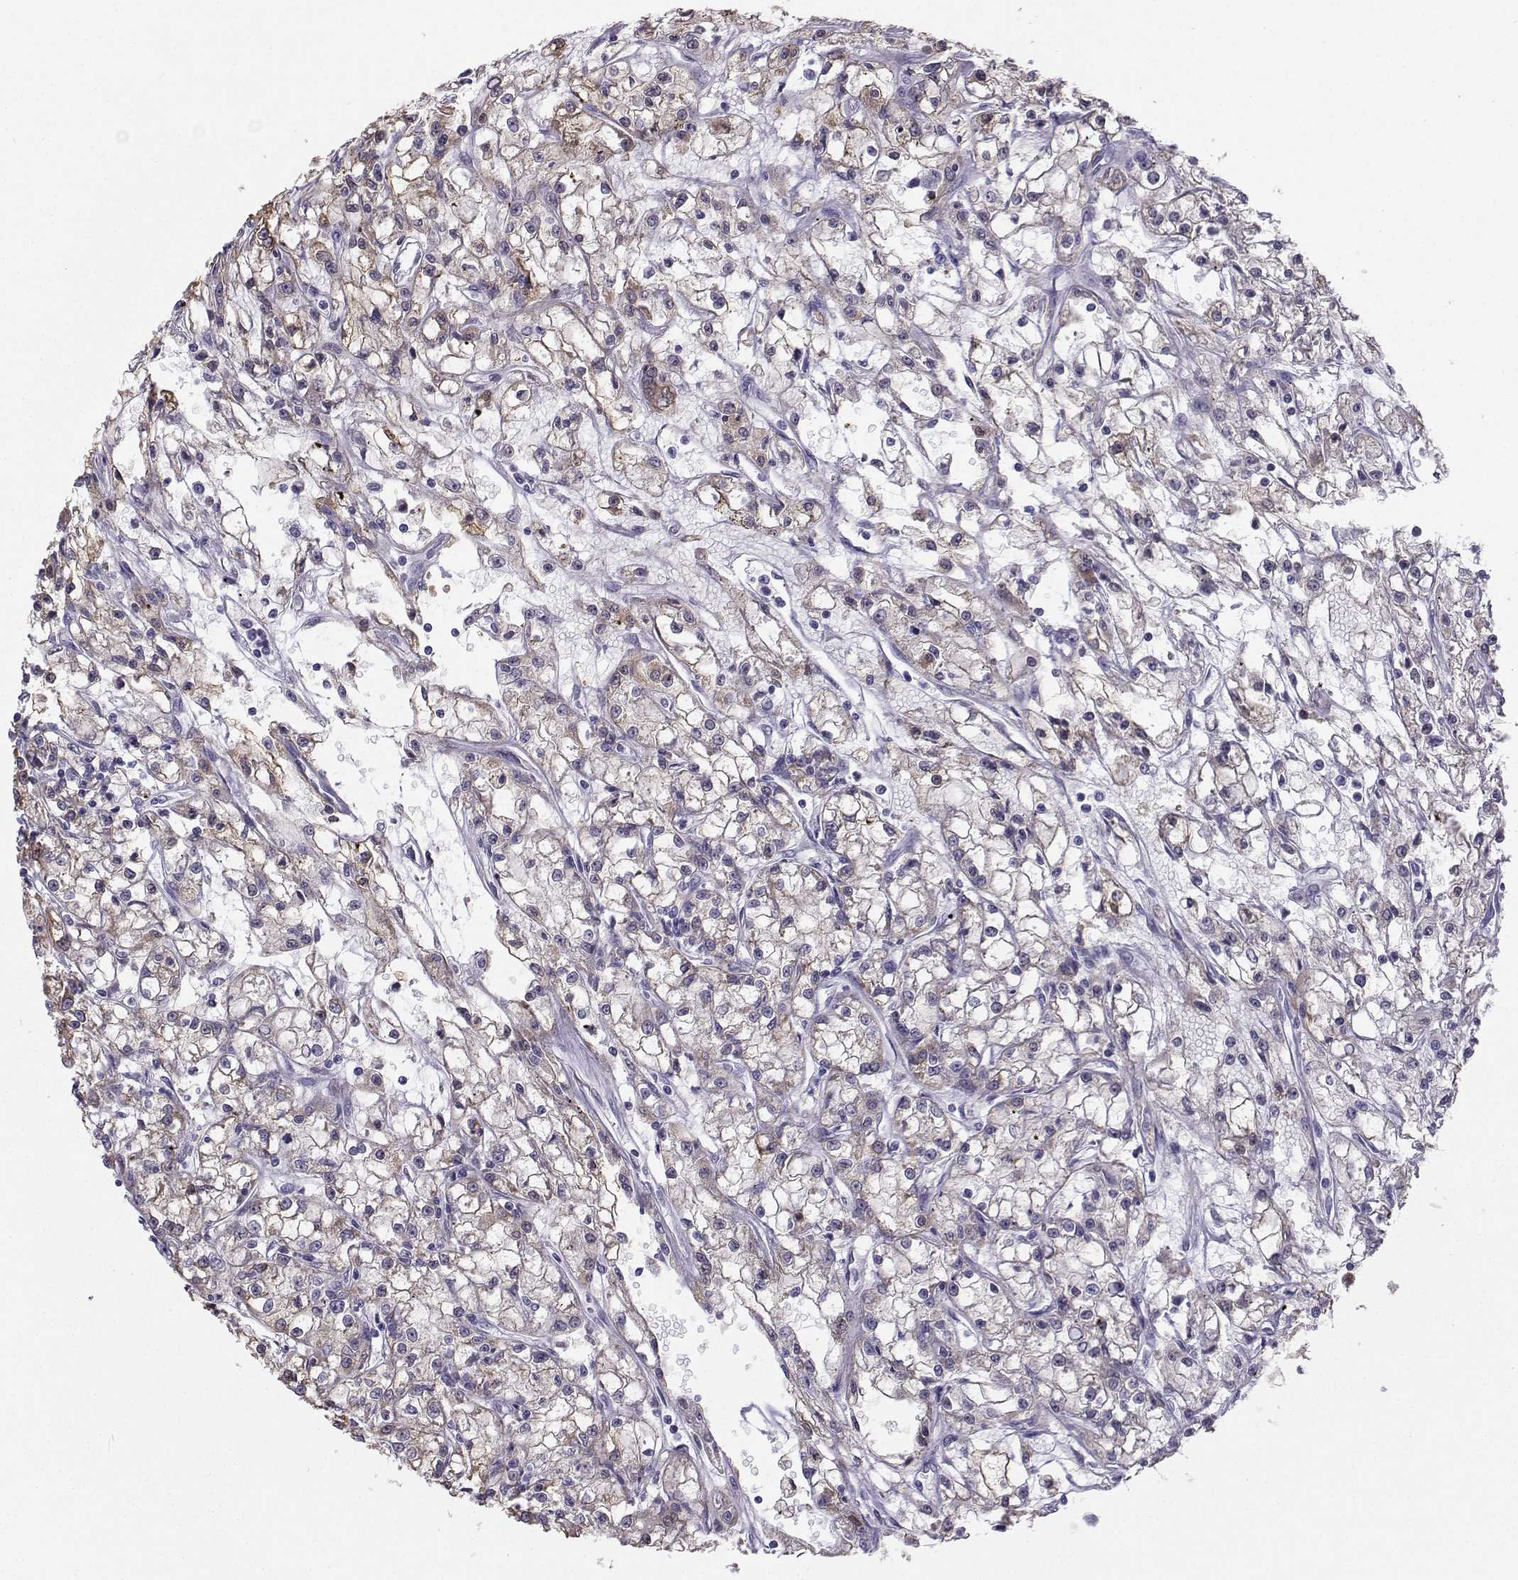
{"staining": {"intensity": "weak", "quantity": ">75%", "location": "cytoplasmic/membranous"}, "tissue": "renal cancer", "cell_type": "Tumor cells", "image_type": "cancer", "snomed": [{"axis": "morphology", "description": "Adenocarcinoma, NOS"}, {"axis": "topography", "description": "Kidney"}], "caption": "Immunohistochemistry staining of renal cancer (adenocarcinoma), which shows low levels of weak cytoplasmic/membranous expression in about >75% of tumor cells indicating weak cytoplasmic/membranous protein staining. The staining was performed using DAB (3,3'-diaminobenzidine) (brown) for protein detection and nuclei were counterstained in hematoxylin (blue).", "gene": "DCLK3", "patient": {"sex": "female", "age": 59}}